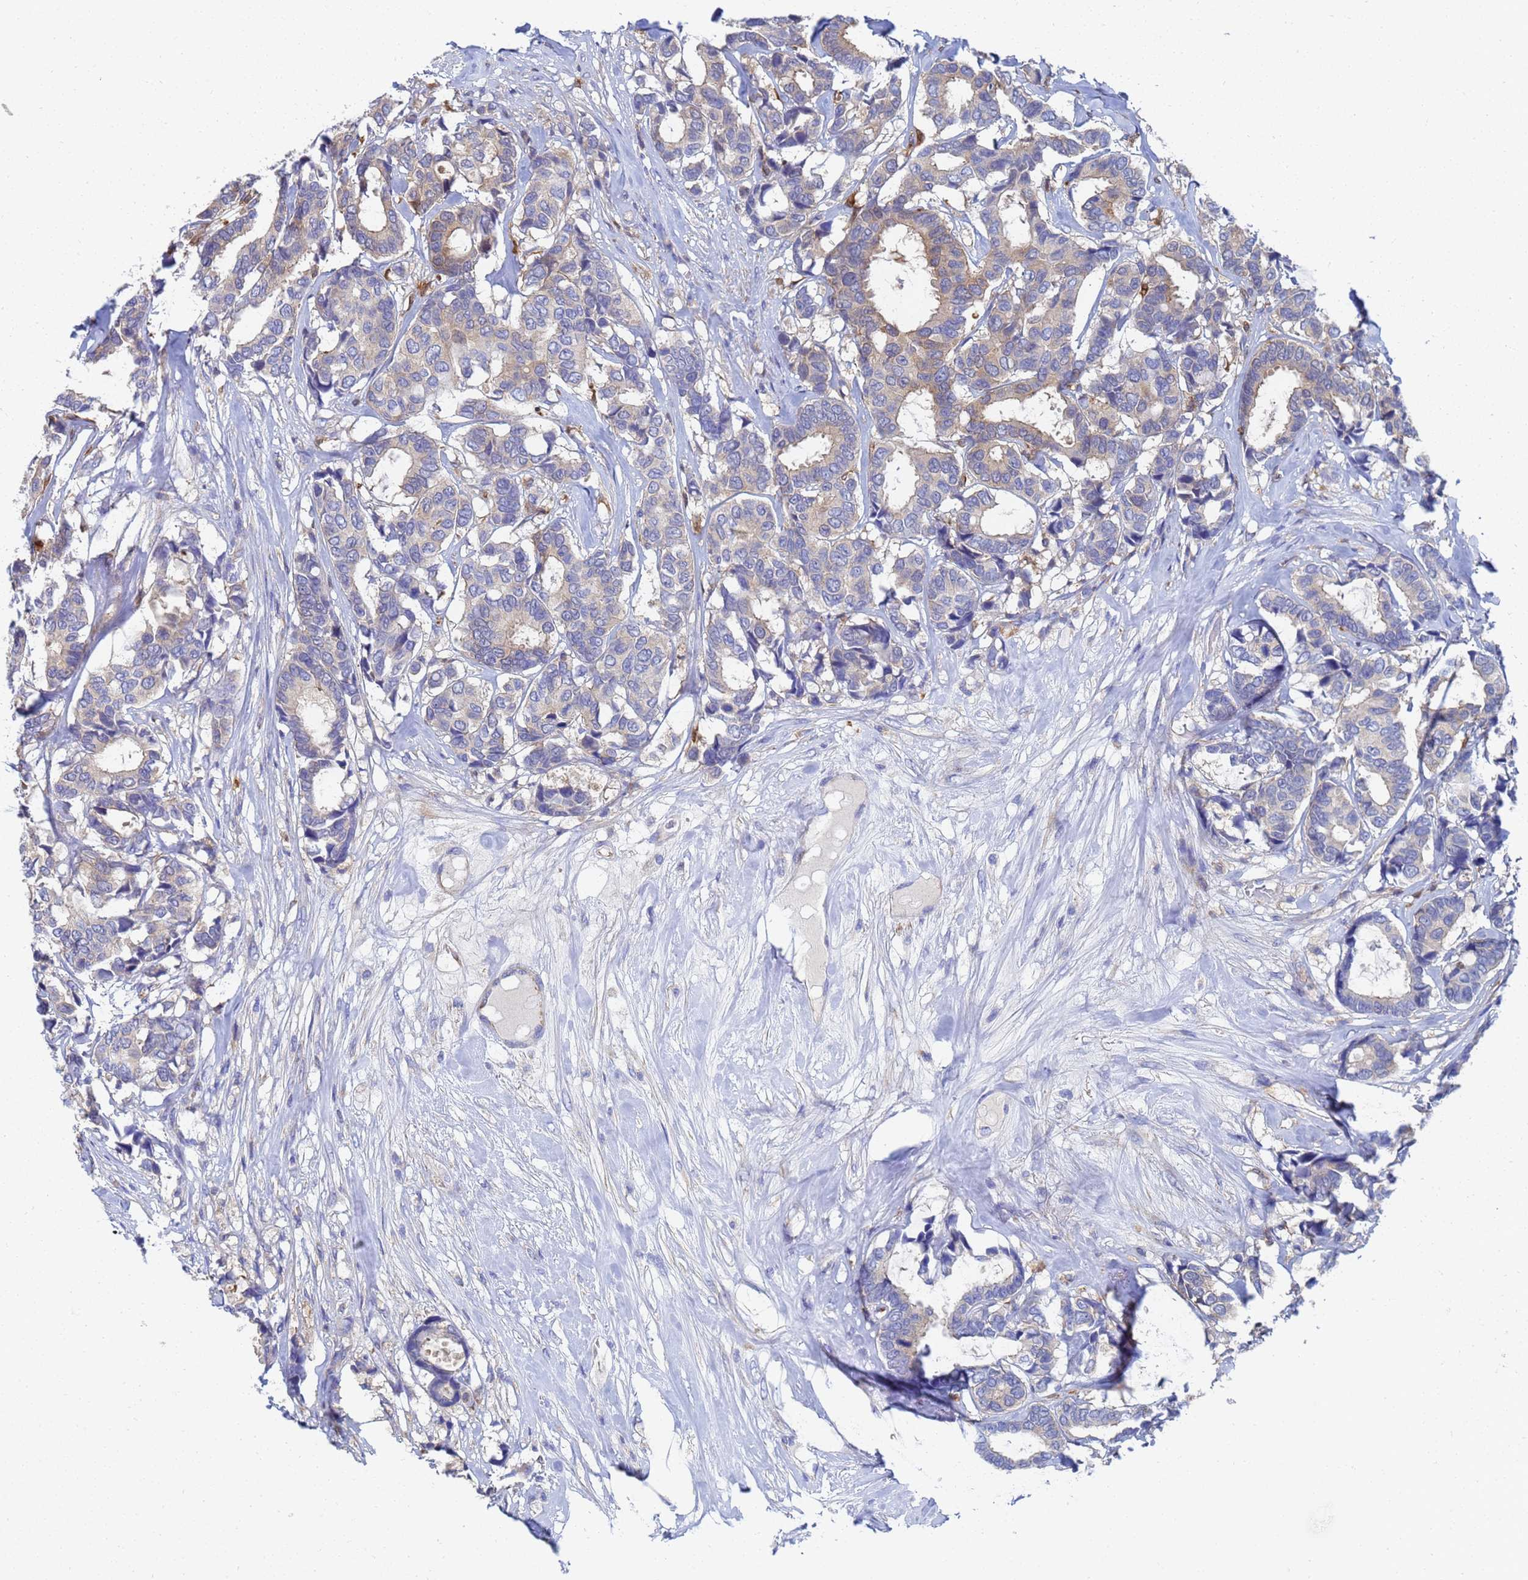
{"staining": {"intensity": "weak", "quantity": "25%-75%", "location": "cytoplasmic/membranous"}, "tissue": "breast cancer", "cell_type": "Tumor cells", "image_type": "cancer", "snomed": [{"axis": "morphology", "description": "Duct carcinoma"}, {"axis": "topography", "description": "Breast"}], "caption": "Infiltrating ductal carcinoma (breast) stained with immunohistochemistry exhibits weak cytoplasmic/membranous positivity in approximately 25%-75% of tumor cells.", "gene": "GCHFR", "patient": {"sex": "female", "age": 87}}